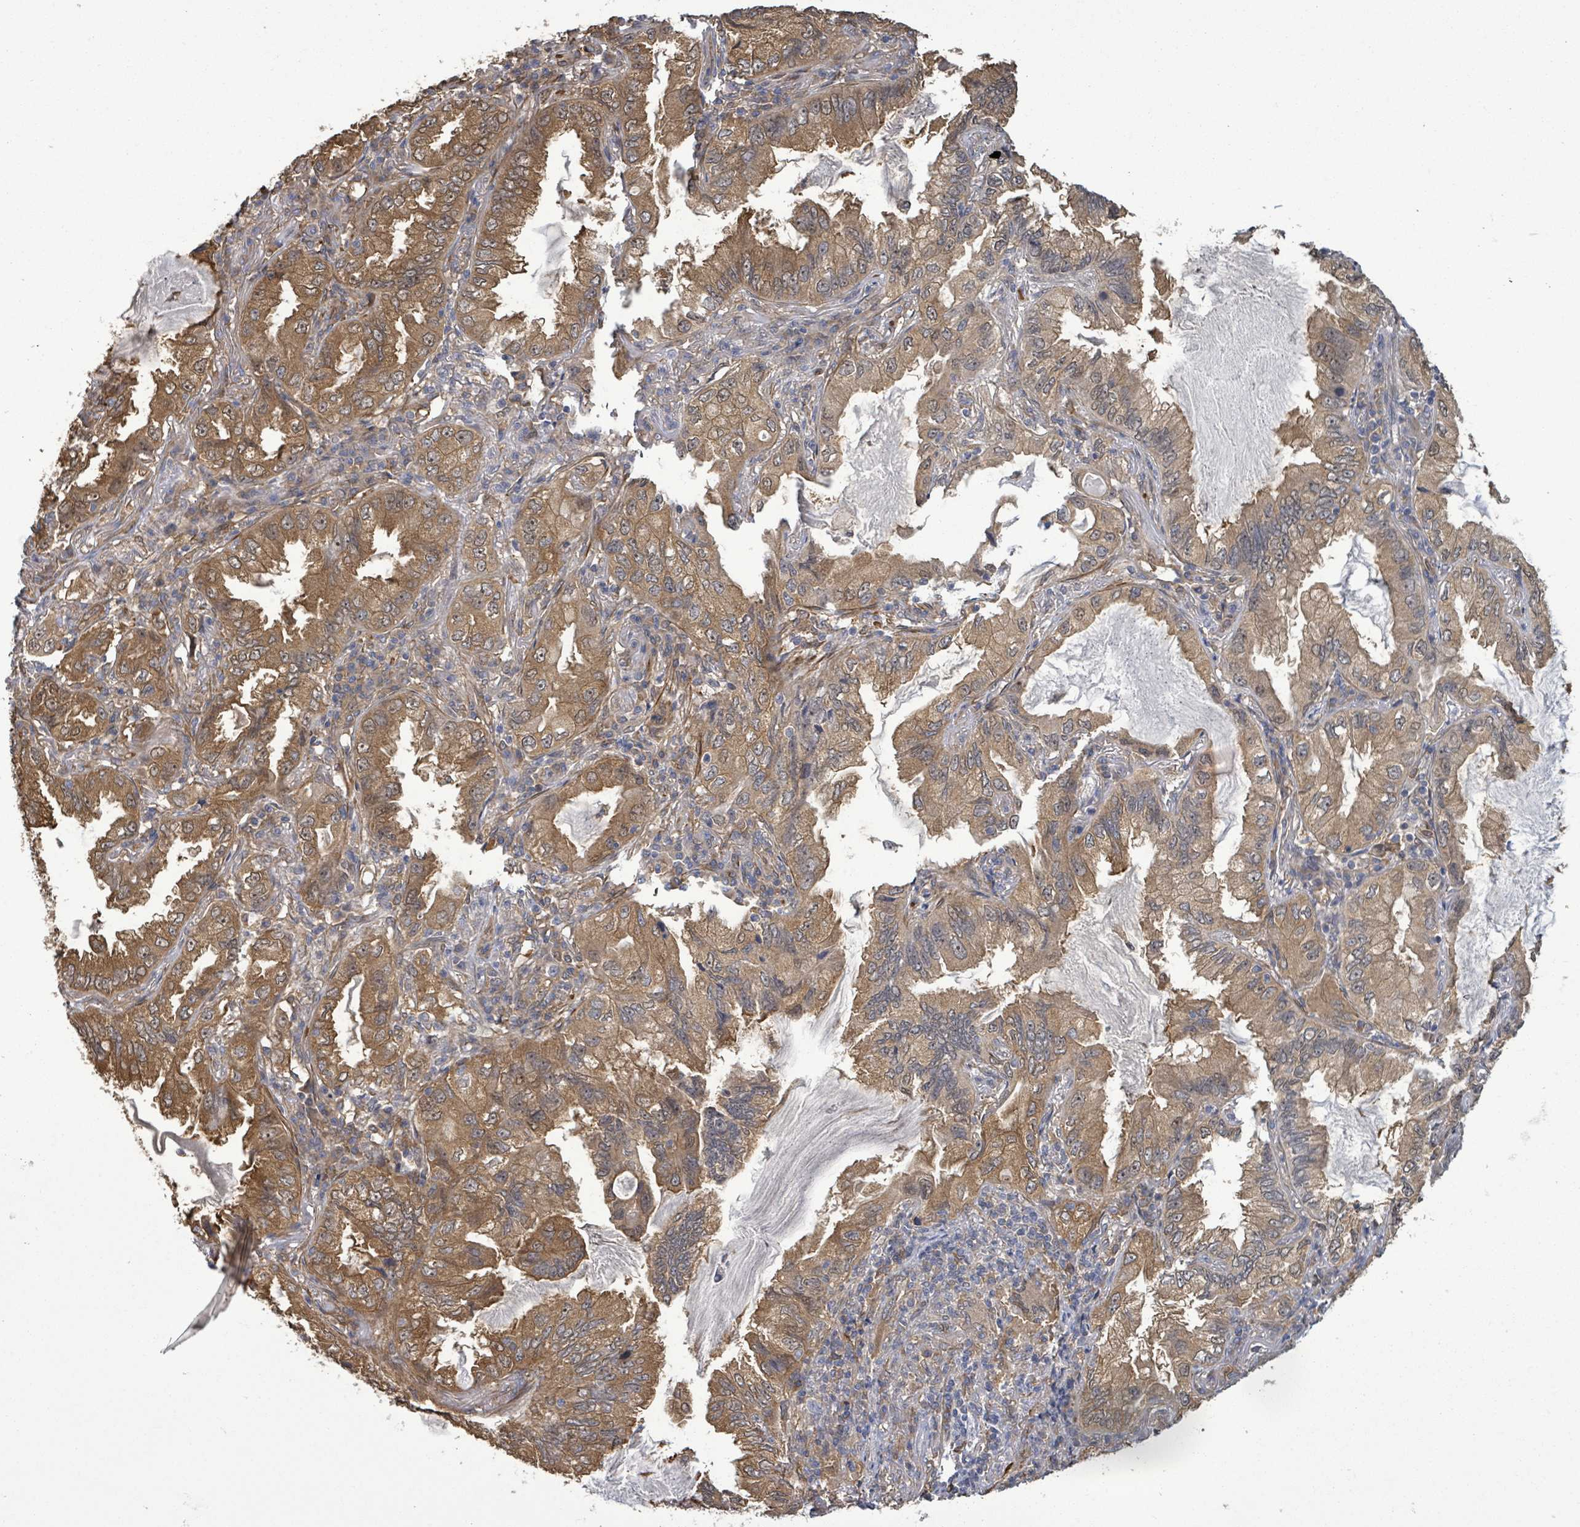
{"staining": {"intensity": "moderate", "quantity": ">75%", "location": "cytoplasmic/membranous"}, "tissue": "lung cancer", "cell_type": "Tumor cells", "image_type": "cancer", "snomed": [{"axis": "morphology", "description": "Adenocarcinoma, NOS"}, {"axis": "topography", "description": "Lung"}], "caption": "Adenocarcinoma (lung) stained with a brown dye demonstrates moderate cytoplasmic/membranous positive staining in about >75% of tumor cells.", "gene": "MAP3K6", "patient": {"sex": "female", "age": 69}}